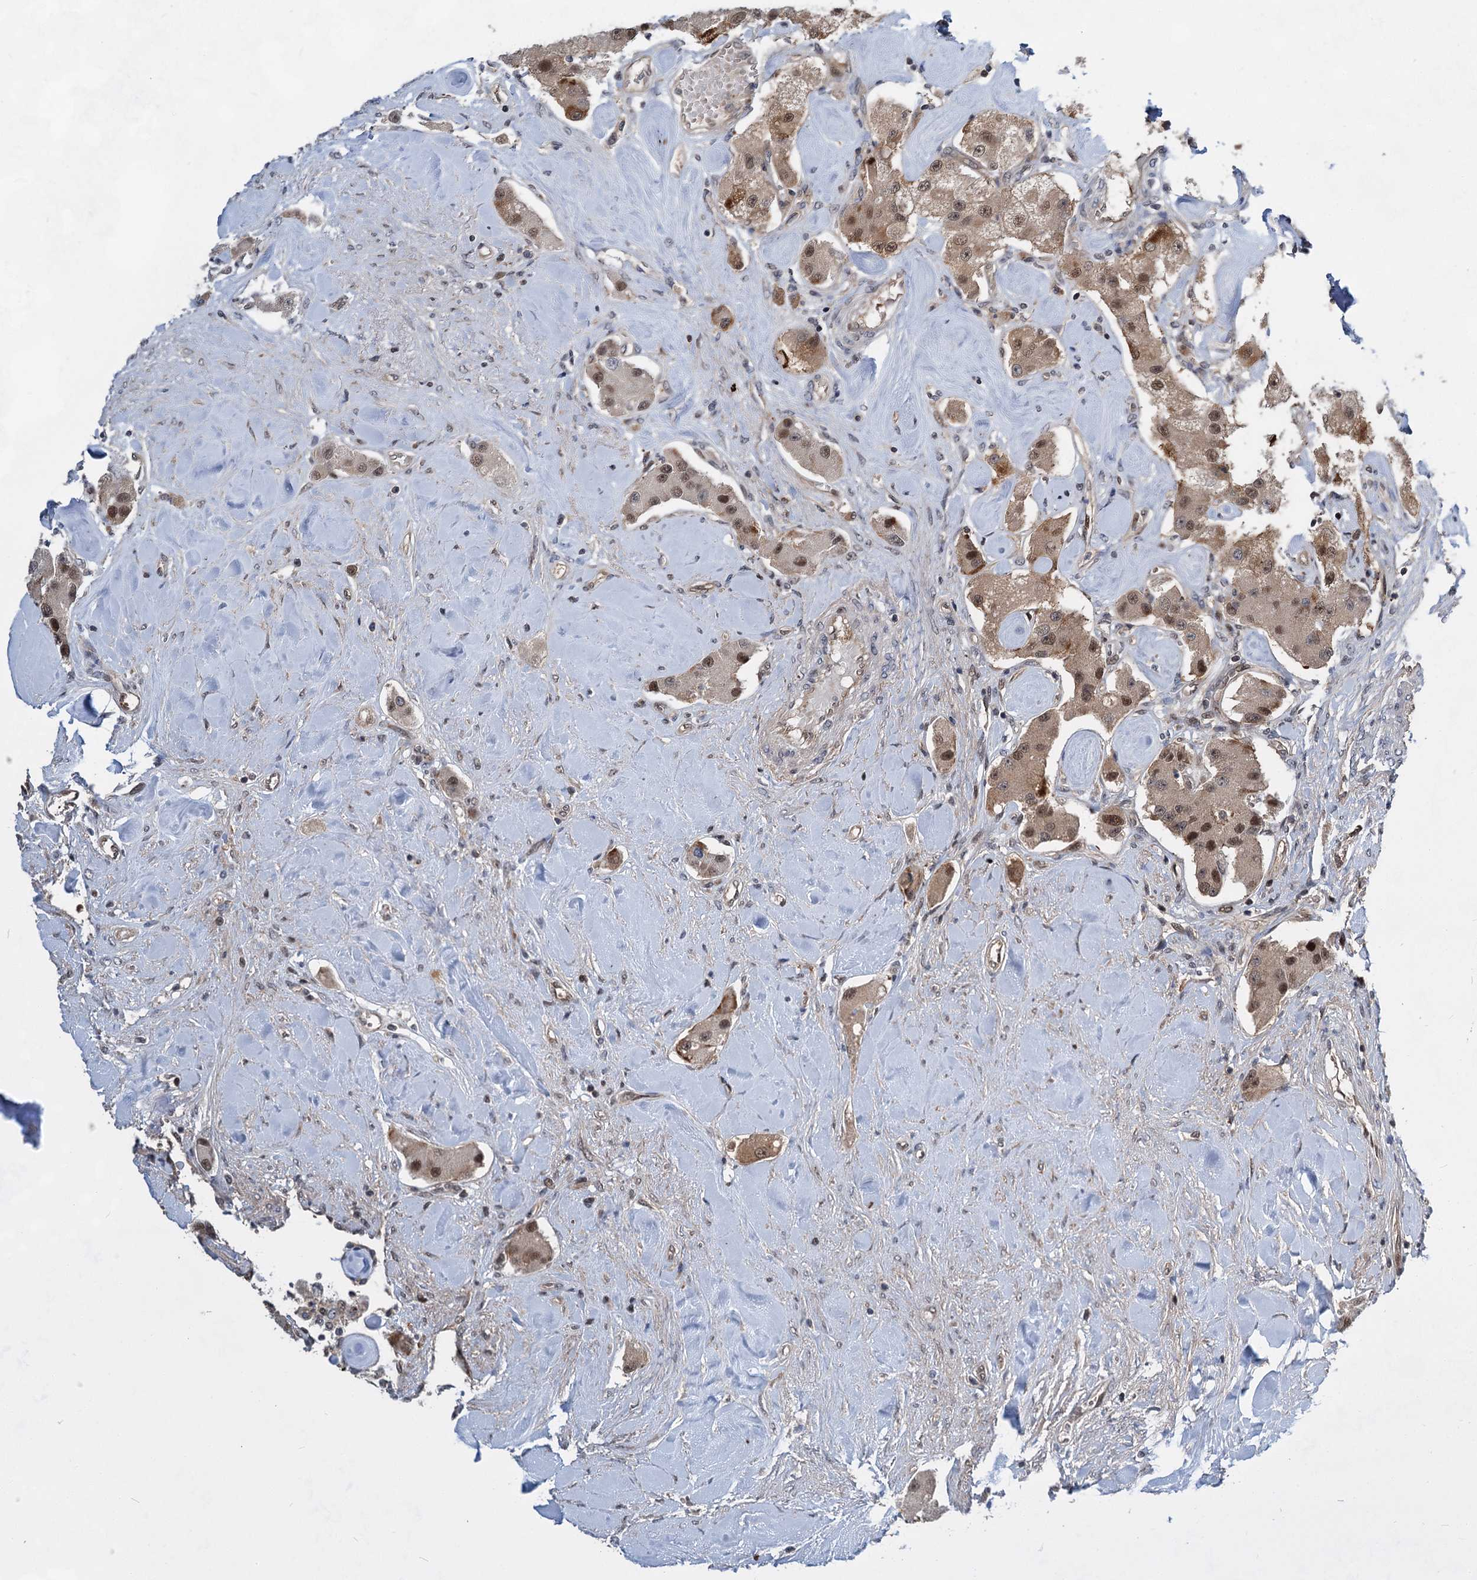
{"staining": {"intensity": "moderate", "quantity": ">75%", "location": "cytoplasmic/membranous,nuclear"}, "tissue": "carcinoid", "cell_type": "Tumor cells", "image_type": "cancer", "snomed": [{"axis": "morphology", "description": "Carcinoid, malignant, NOS"}, {"axis": "topography", "description": "Pancreas"}], "caption": "Protein staining demonstrates moderate cytoplasmic/membranous and nuclear expression in about >75% of tumor cells in malignant carcinoid.", "gene": "GPBP1", "patient": {"sex": "male", "age": 41}}